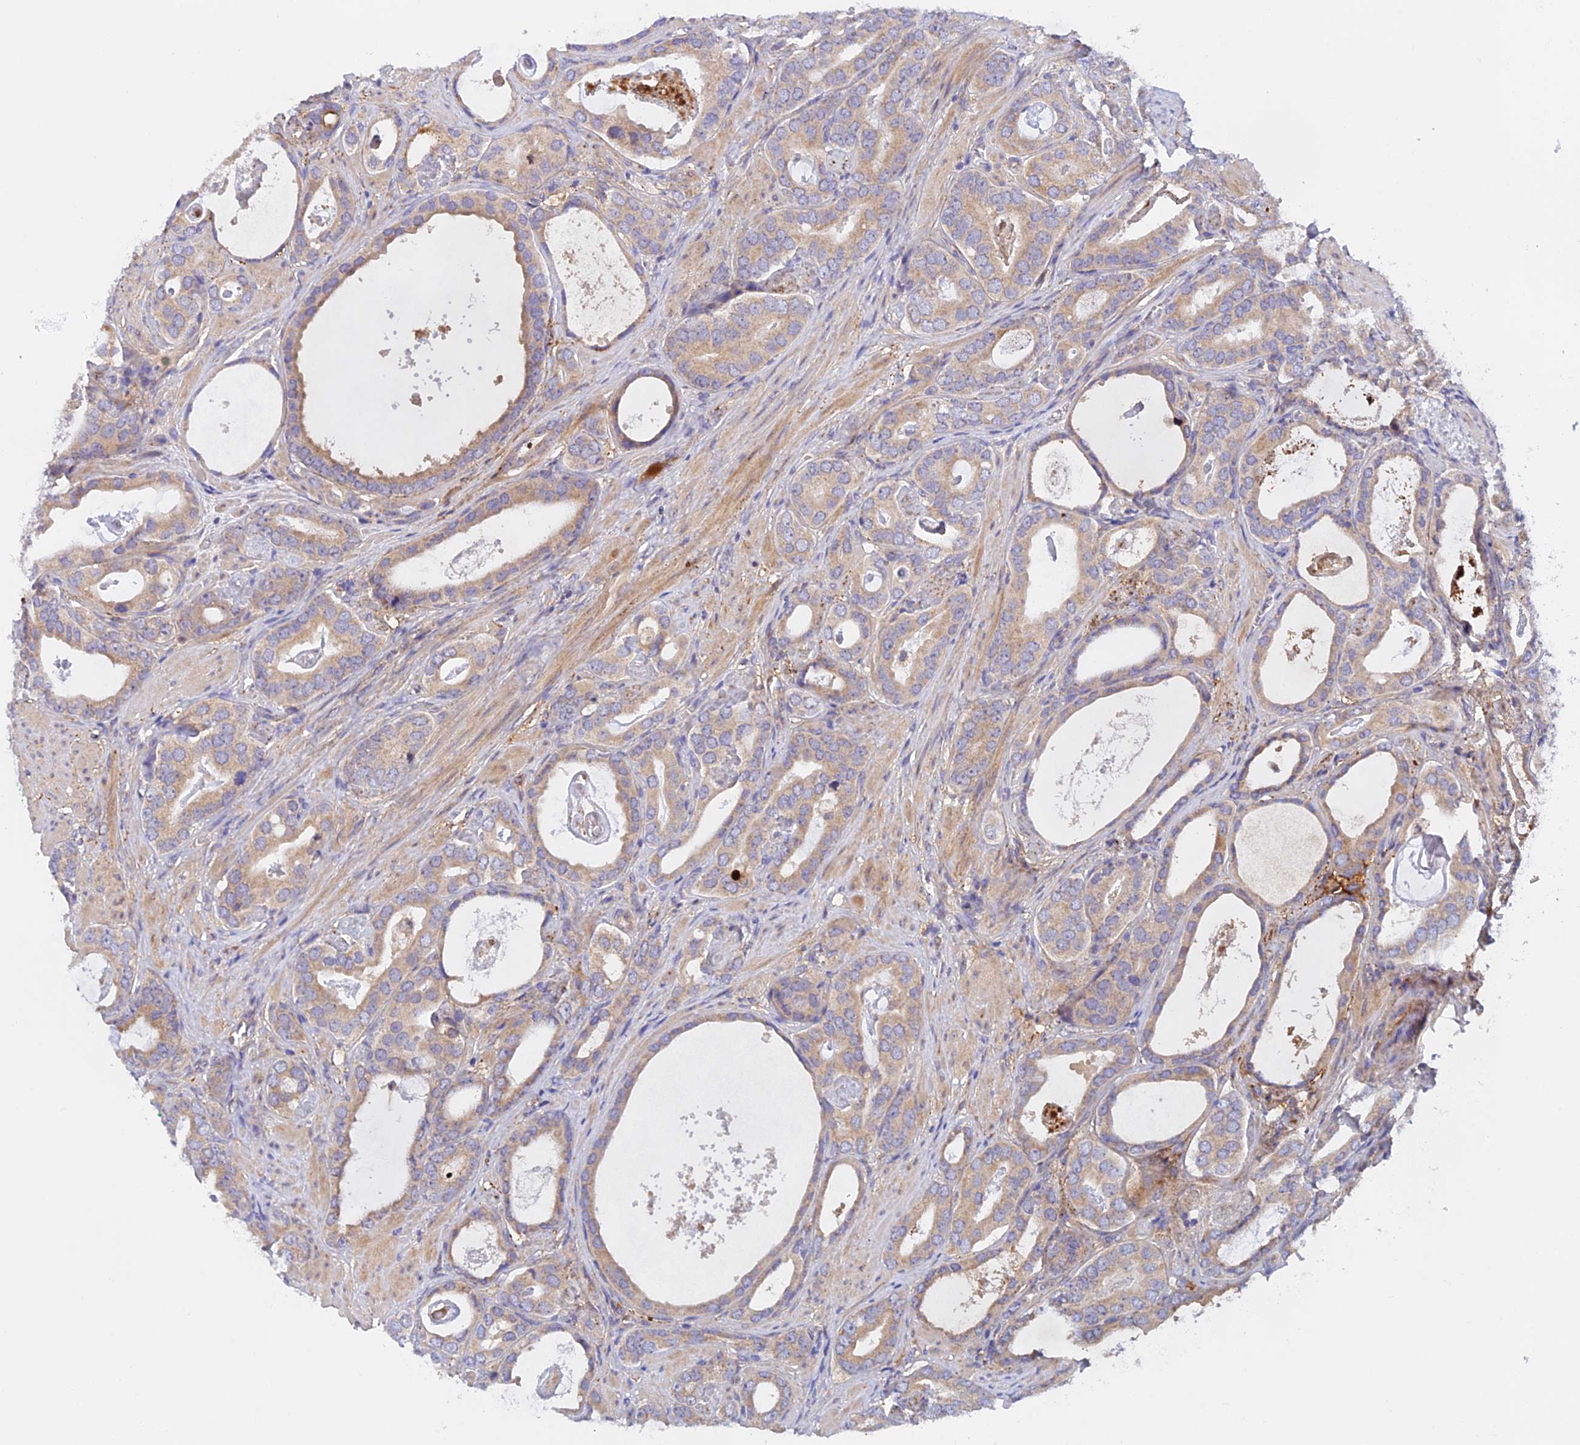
{"staining": {"intensity": "weak", "quantity": ">75%", "location": "cytoplasmic/membranous"}, "tissue": "prostate cancer", "cell_type": "Tumor cells", "image_type": "cancer", "snomed": [{"axis": "morphology", "description": "Adenocarcinoma, Low grade"}, {"axis": "topography", "description": "Prostate"}], "caption": "Immunohistochemical staining of prostate cancer (adenocarcinoma (low-grade)) displays low levels of weak cytoplasmic/membranous protein positivity in about >75% of tumor cells. The staining was performed using DAB, with brown indicating positive protein expression. Nuclei are stained blue with hematoxylin.", "gene": "RANBP6", "patient": {"sex": "male", "age": 71}}